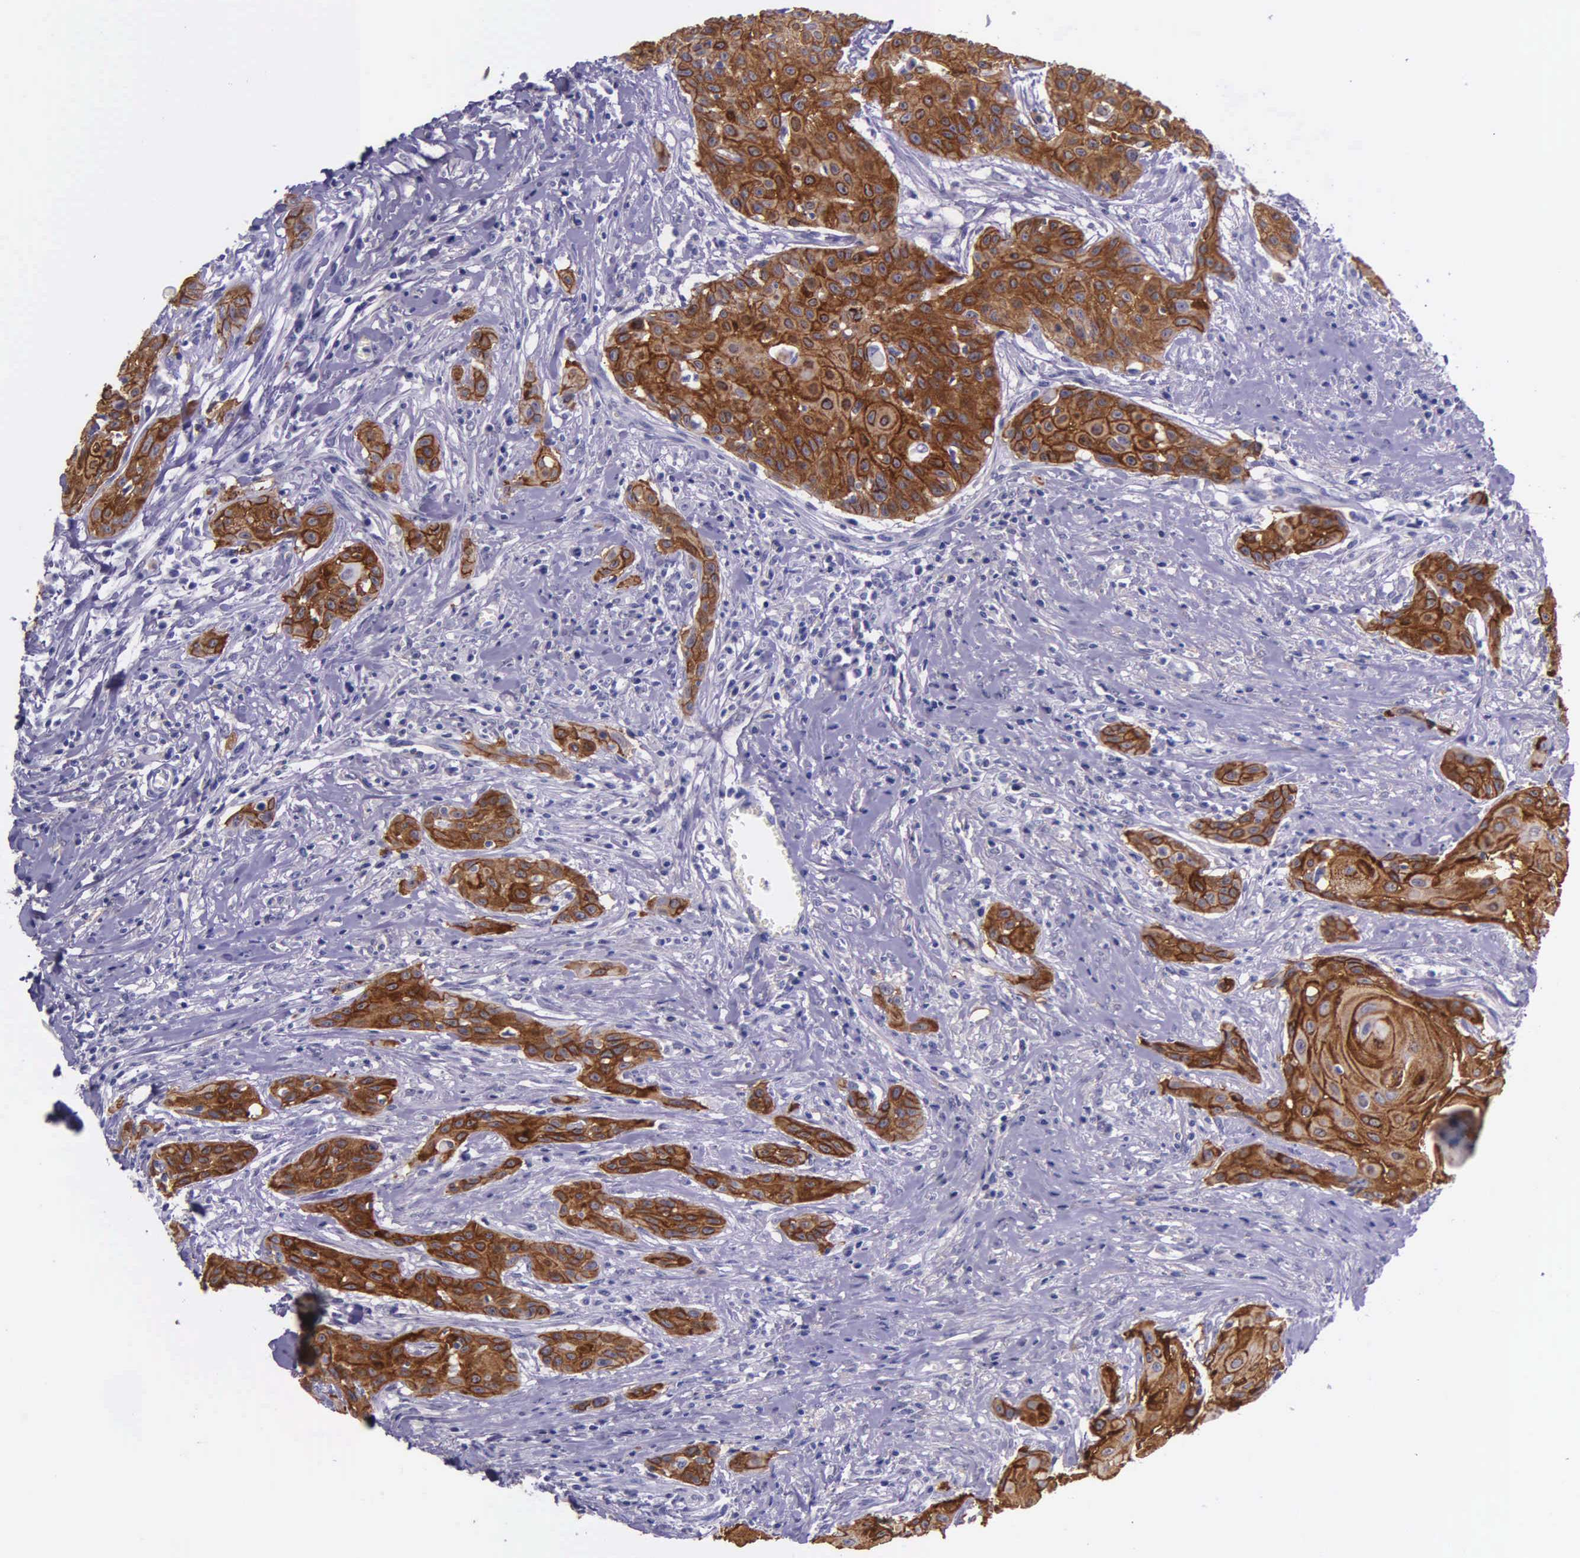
{"staining": {"intensity": "strong", "quantity": ">75%", "location": "cytoplasmic/membranous"}, "tissue": "head and neck cancer", "cell_type": "Tumor cells", "image_type": "cancer", "snomed": [{"axis": "morphology", "description": "Squamous cell carcinoma, NOS"}, {"axis": "morphology", "description": "Squamous cell carcinoma, metastatic, NOS"}, {"axis": "topography", "description": "Lymph node"}, {"axis": "topography", "description": "Salivary gland"}, {"axis": "topography", "description": "Head-Neck"}], "caption": "Immunohistochemistry staining of squamous cell carcinoma (head and neck), which displays high levels of strong cytoplasmic/membranous positivity in approximately >75% of tumor cells indicating strong cytoplasmic/membranous protein positivity. The staining was performed using DAB (brown) for protein detection and nuclei were counterstained in hematoxylin (blue).", "gene": "AHNAK2", "patient": {"sex": "female", "age": 74}}